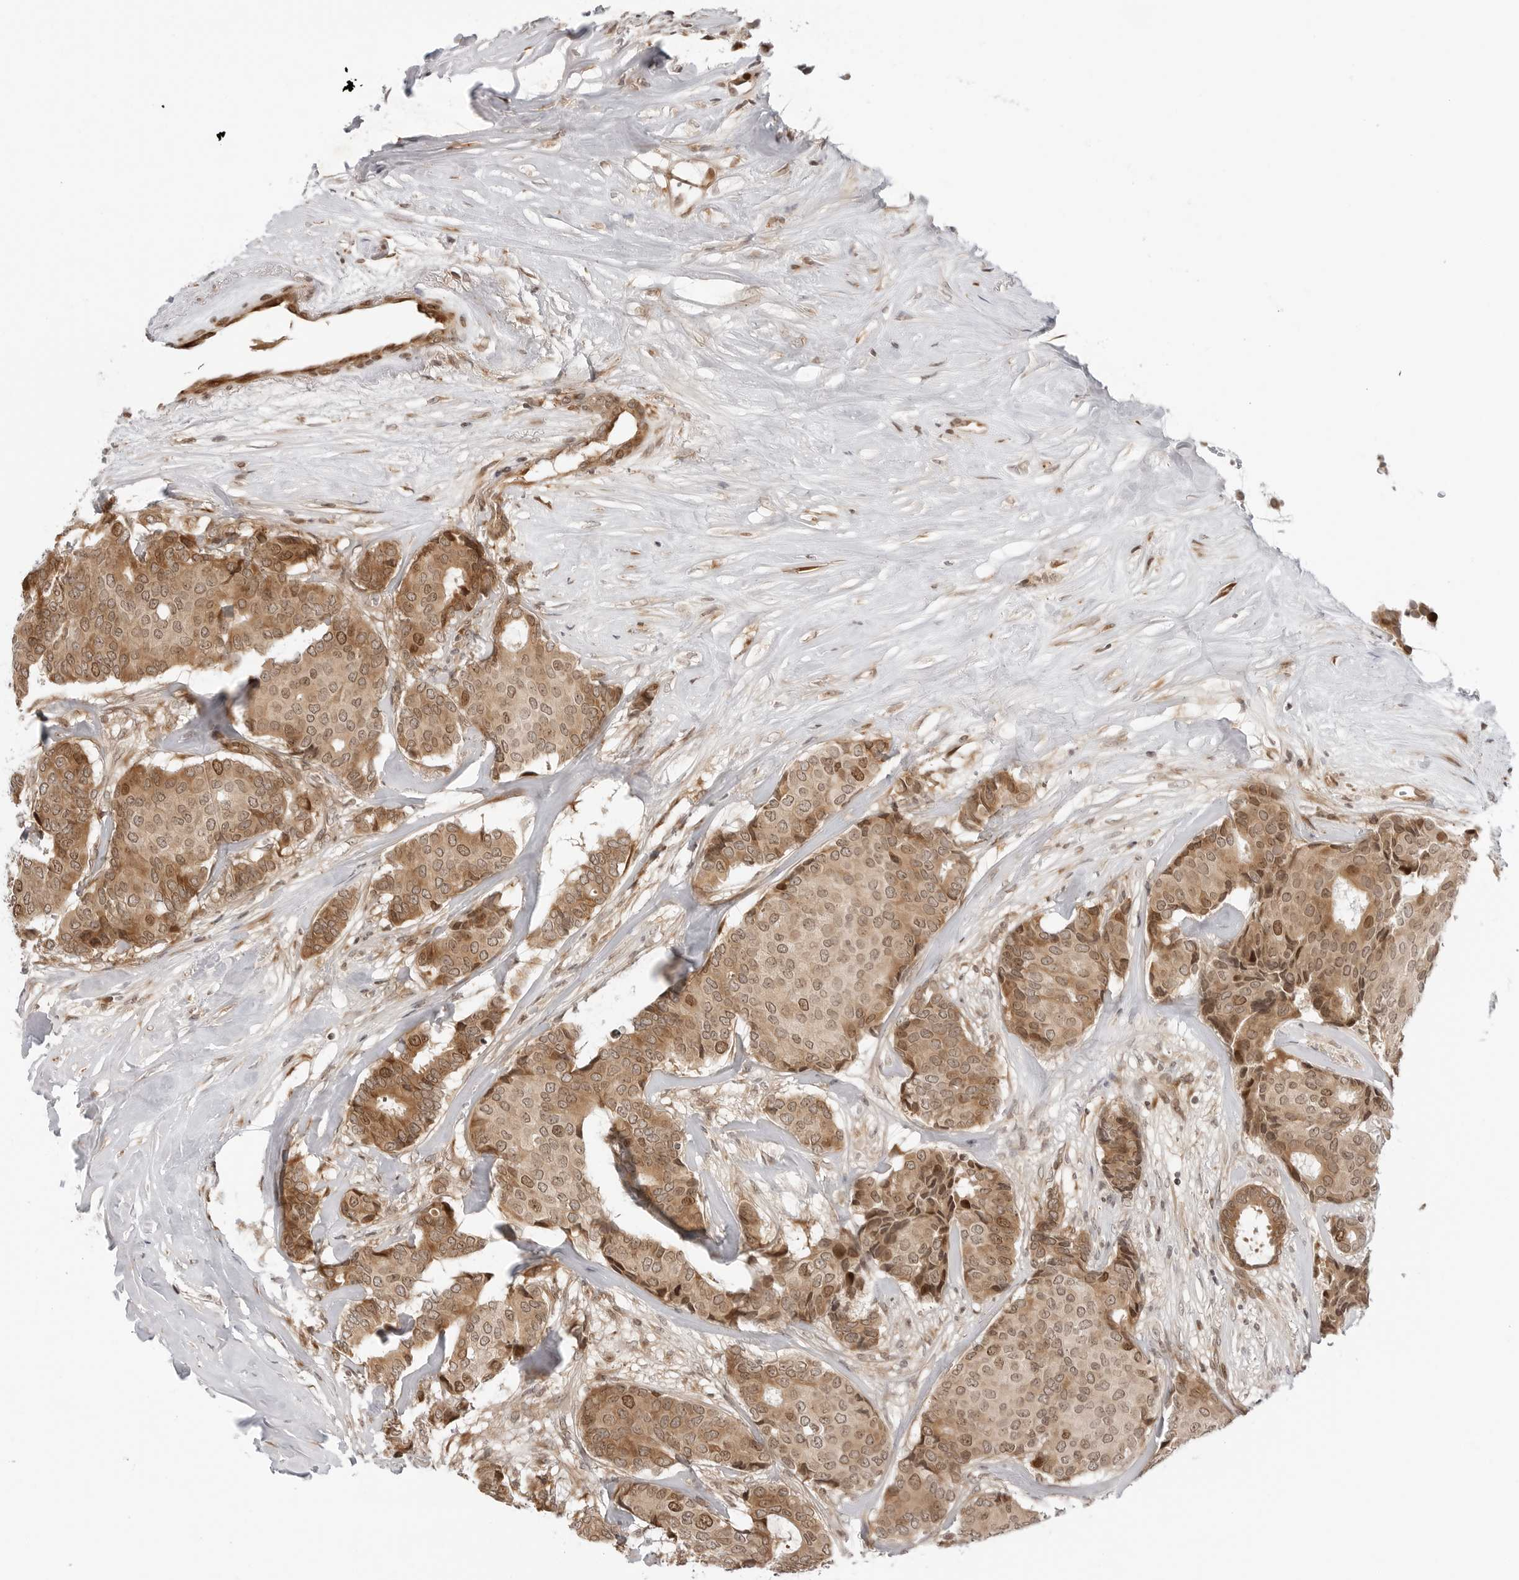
{"staining": {"intensity": "moderate", "quantity": ">75%", "location": "cytoplasmic/membranous,nuclear"}, "tissue": "breast cancer", "cell_type": "Tumor cells", "image_type": "cancer", "snomed": [{"axis": "morphology", "description": "Duct carcinoma"}, {"axis": "topography", "description": "Breast"}], "caption": "Immunohistochemical staining of human infiltrating ductal carcinoma (breast) demonstrates medium levels of moderate cytoplasmic/membranous and nuclear positivity in about >75% of tumor cells. Using DAB (3,3'-diaminobenzidine) (brown) and hematoxylin (blue) stains, captured at high magnification using brightfield microscopy.", "gene": "TIPRL", "patient": {"sex": "female", "age": 75}}